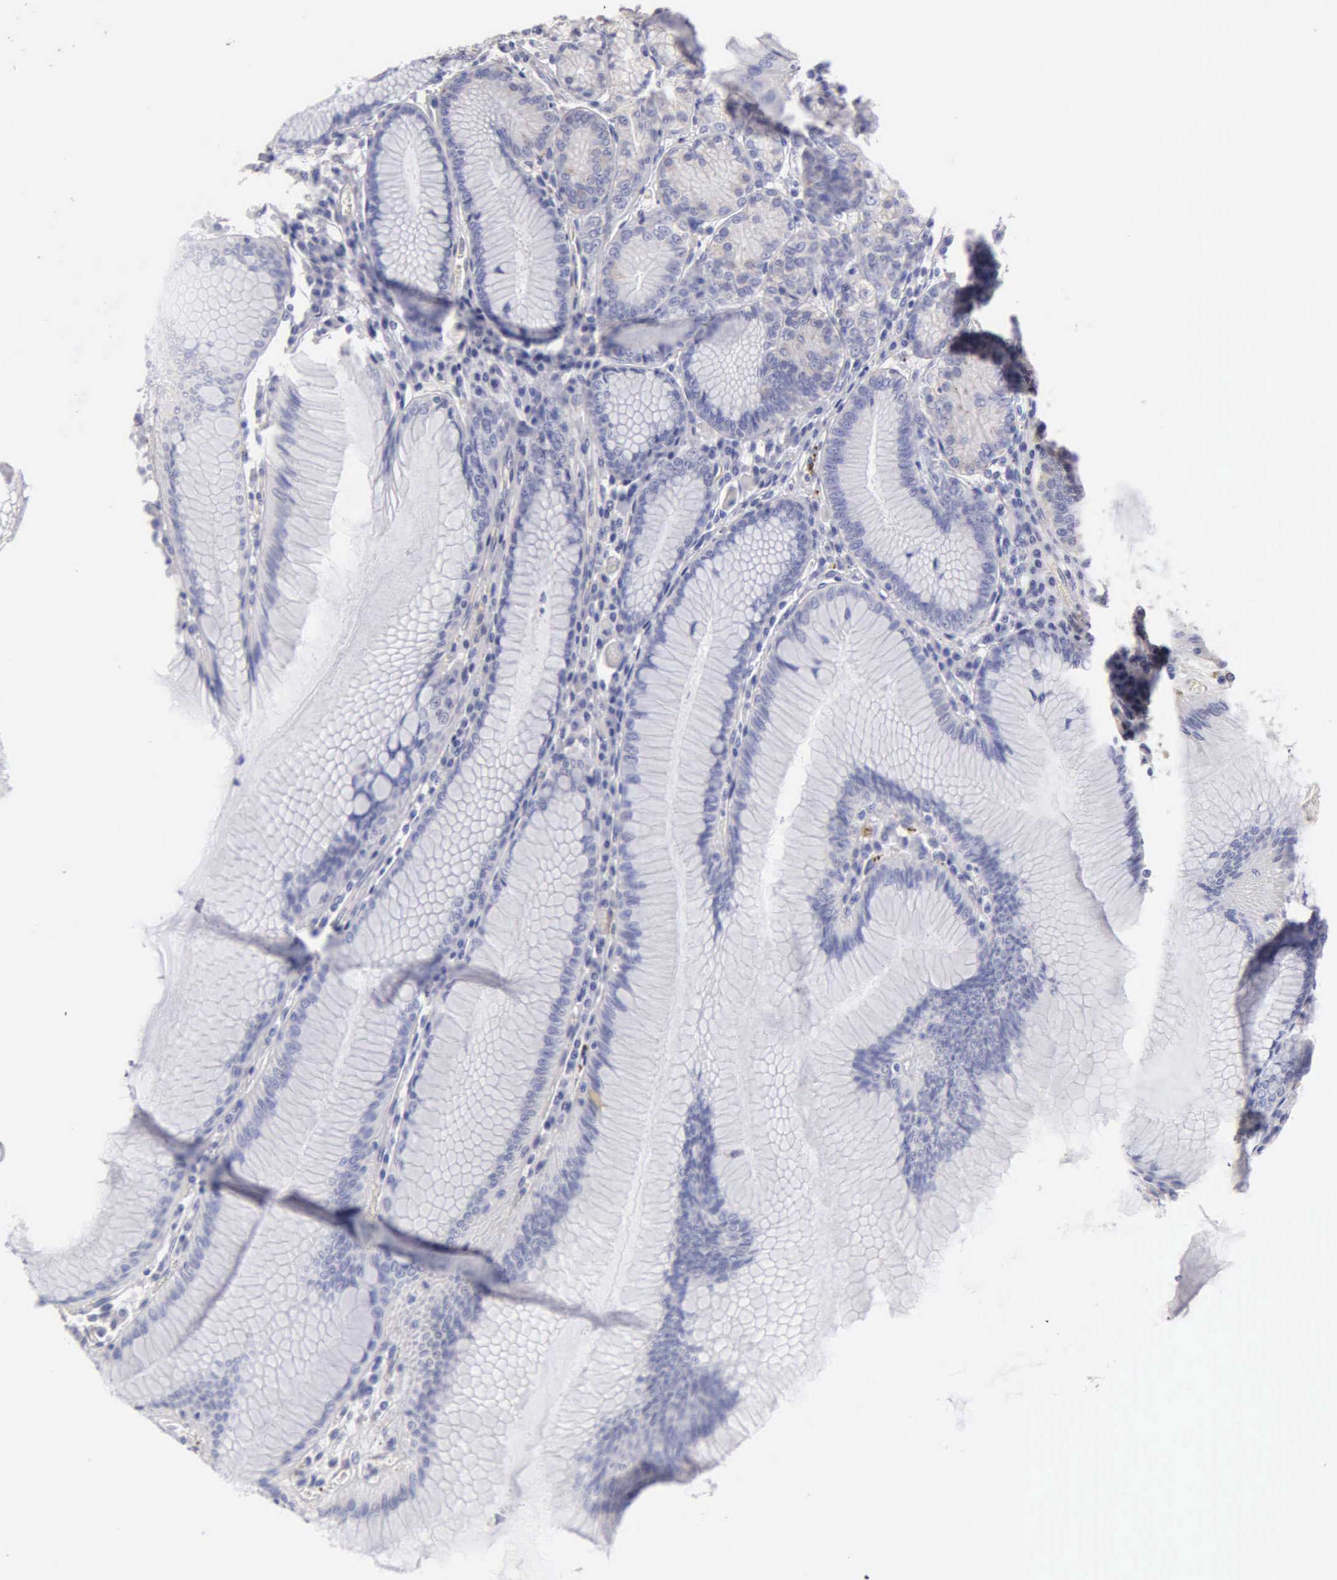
{"staining": {"intensity": "negative", "quantity": "none", "location": "none"}, "tissue": "stomach", "cell_type": "Glandular cells", "image_type": "normal", "snomed": [{"axis": "morphology", "description": "Normal tissue, NOS"}, {"axis": "topography", "description": "Stomach, lower"}], "caption": "DAB (3,3'-diaminobenzidine) immunohistochemical staining of benign stomach displays no significant staining in glandular cells.", "gene": "APP", "patient": {"sex": "female", "age": 93}}